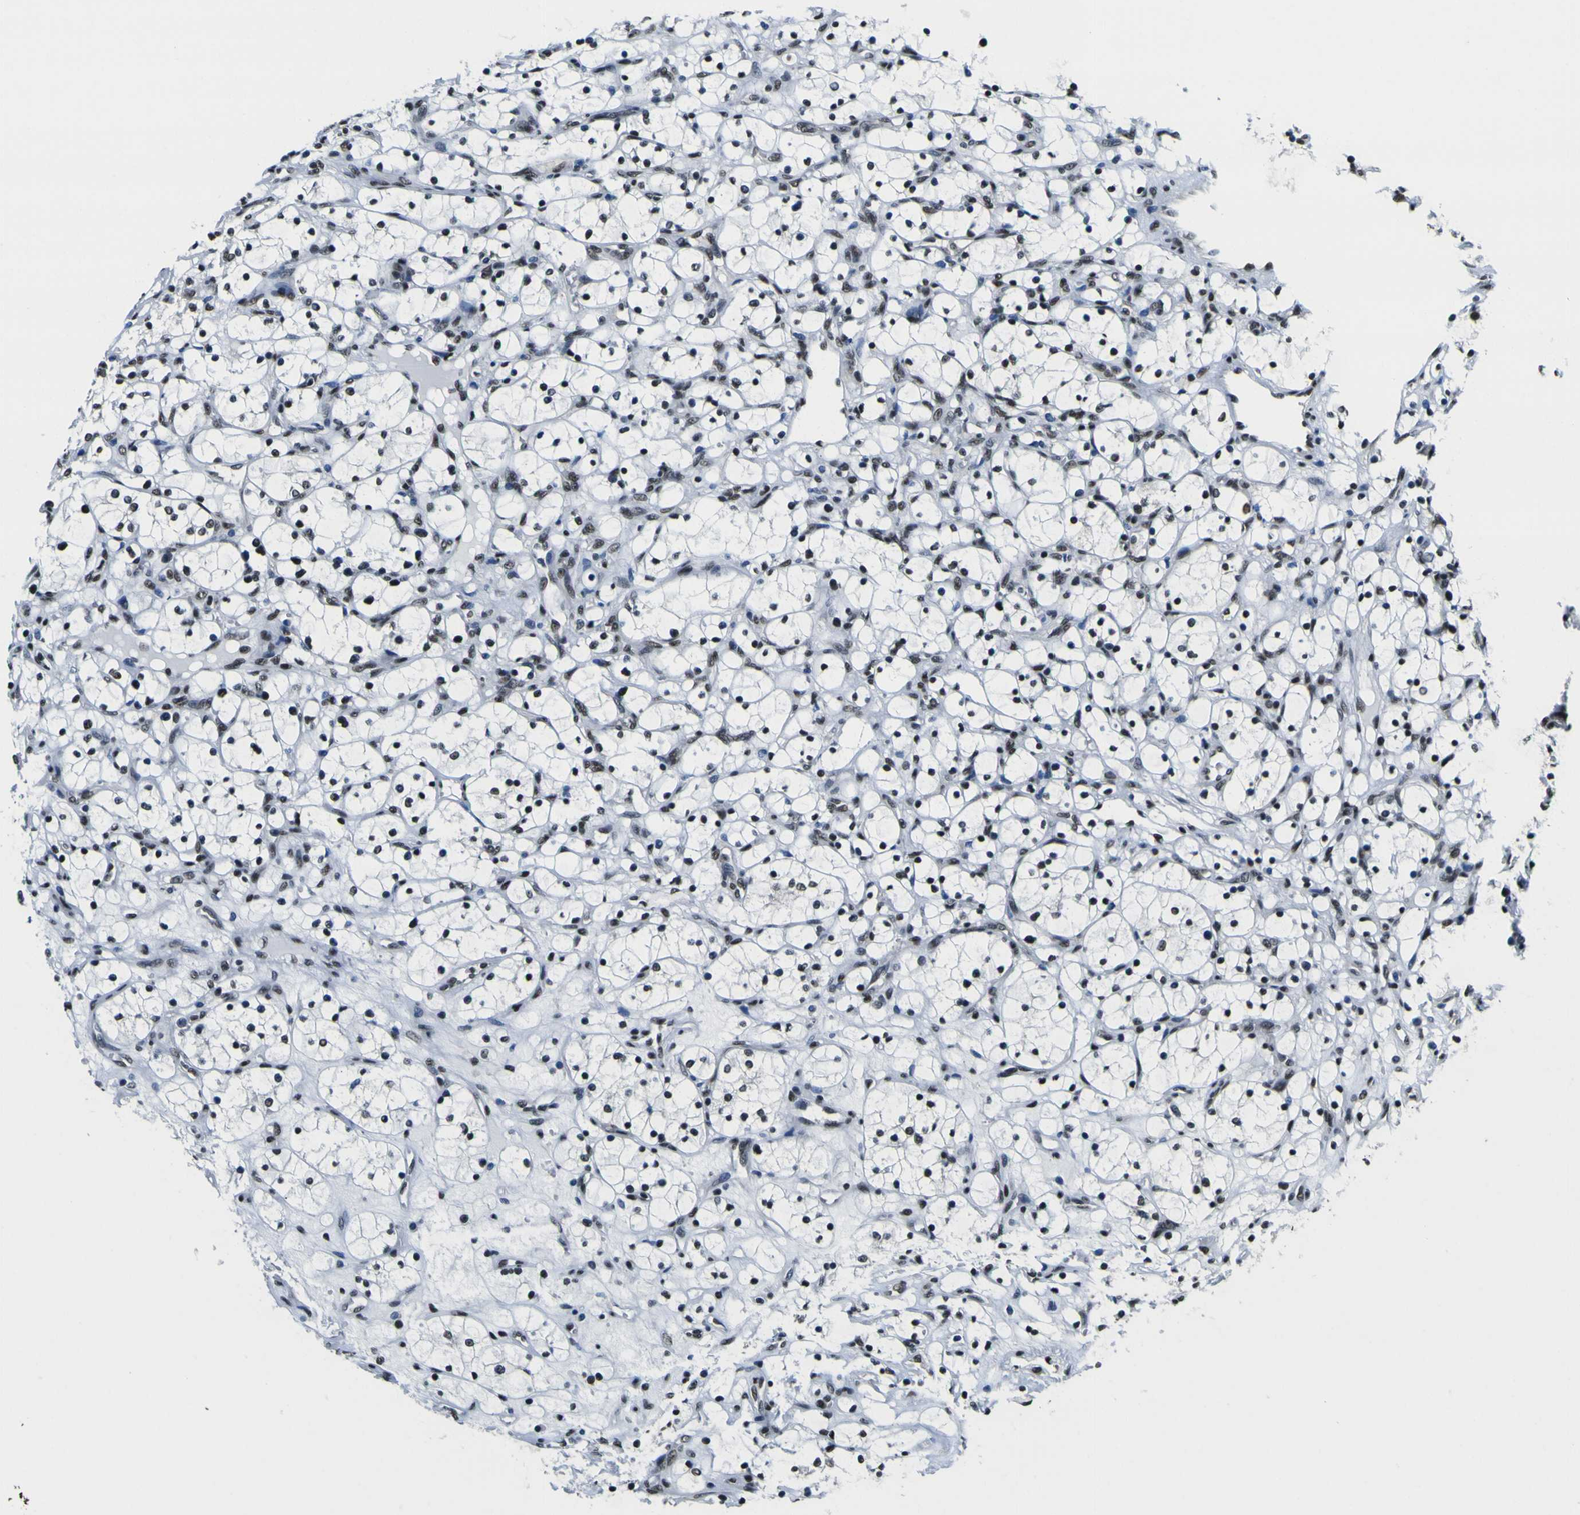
{"staining": {"intensity": "strong", "quantity": ">75%", "location": "nuclear"}, "tissue": "renal cancer", "cell_type": "Tumor cells", "image_type": "cancer", "snomed": [{"axis": "morphology", "description": "Adenocarcinoma, NOS"}, {"axis": "topography", "description": "Kidney"}], "caption": "A high amount of strong nuclear positivity is present in about >75% of tumor cells in renal cancer (adenocarcinoma) tissue.", "gene": "SP1", "patient": {"sex": "female", "age": 69}}